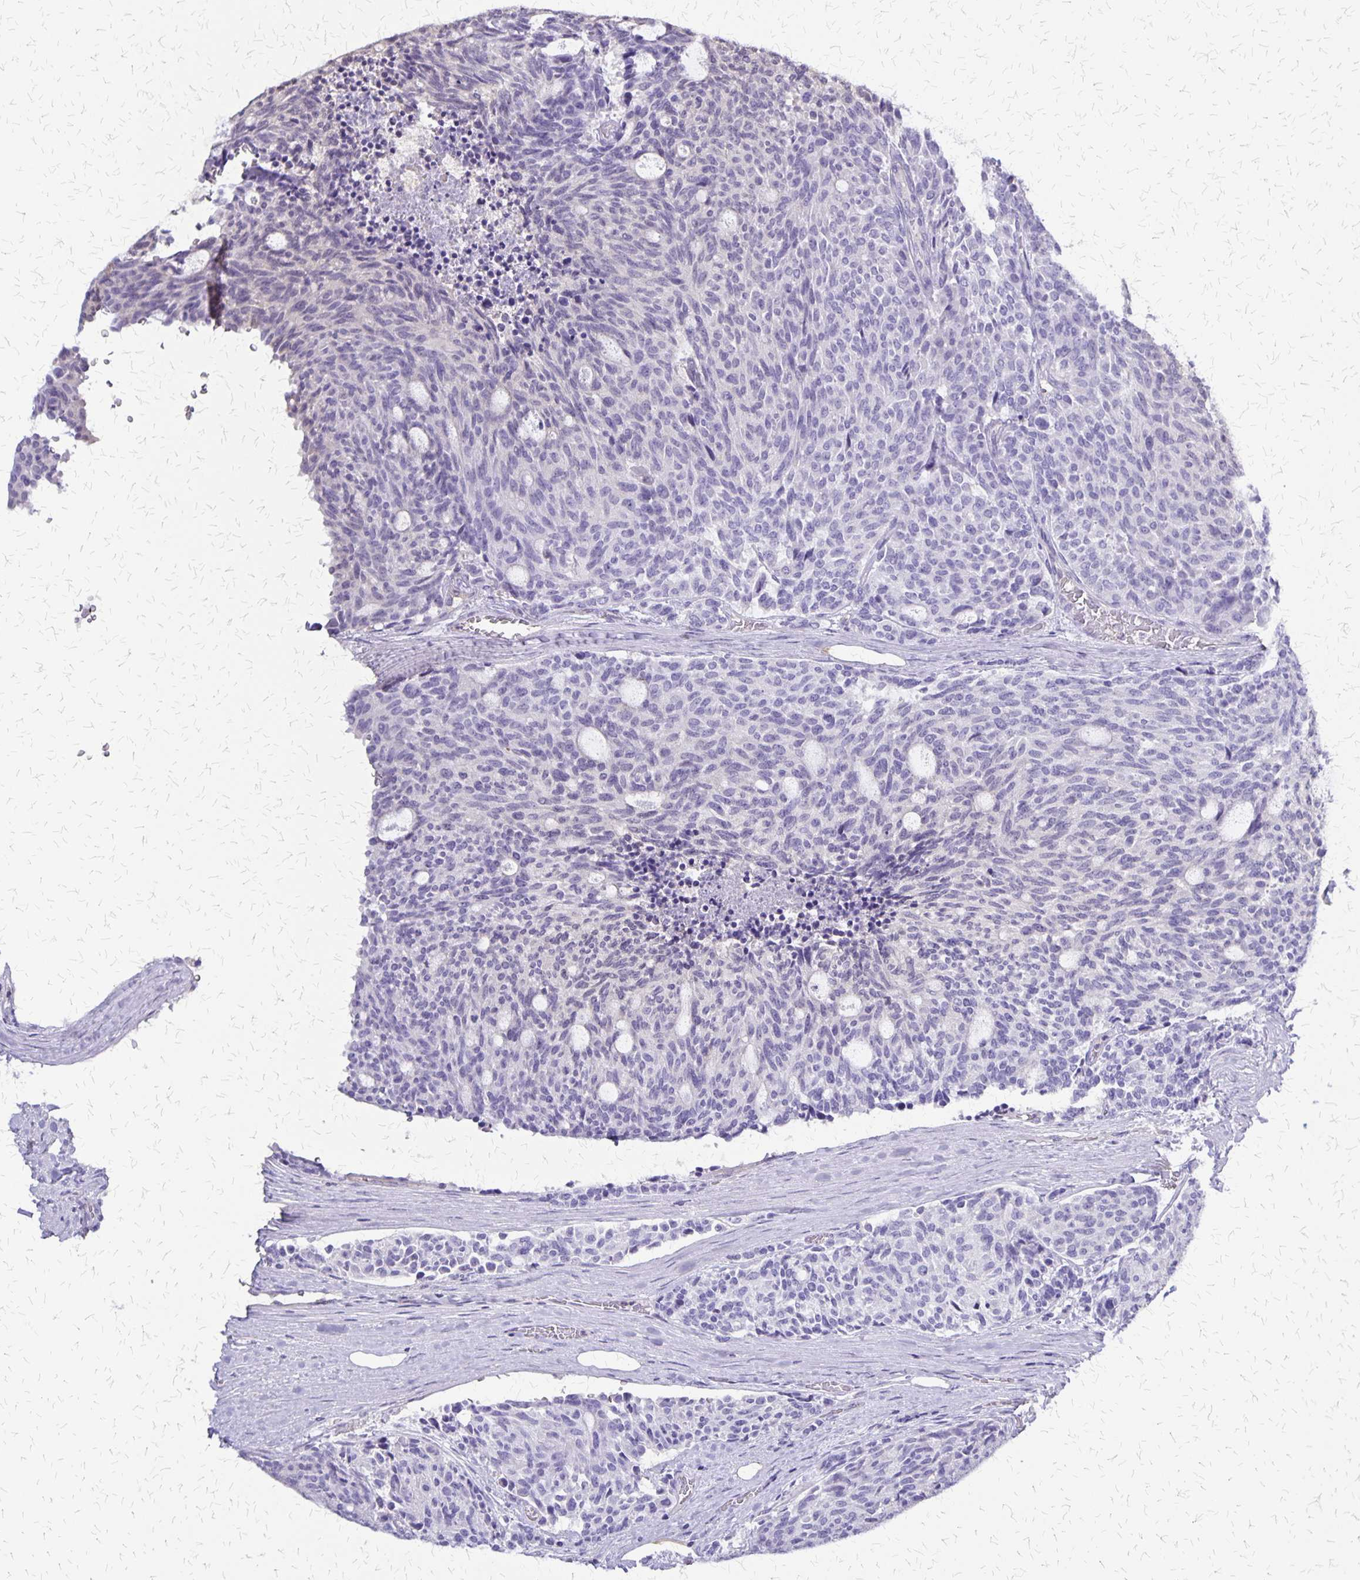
{"staining": {"intensity": "negative", "quantity": "none", "location": "none"}, "tissue": "carcinoid", "cell_type": "Tumor cells", "image_type": "cancer", "snomed": [{"axis": "morphology", "description": "Carcinoid, malignant, NOS"}, {"axis": "topography", "description": "Pancreas"}], "caption": "IHC photomicrograph of carcinoid stained for a protein (brown), which displays no expression in tumor cells. (DAB (3,3'-diaminobenzidine) immunohistochemistry (IHC), high magnification).", "gene": "SI", "patient": {"sex": "female", "age": 54}}